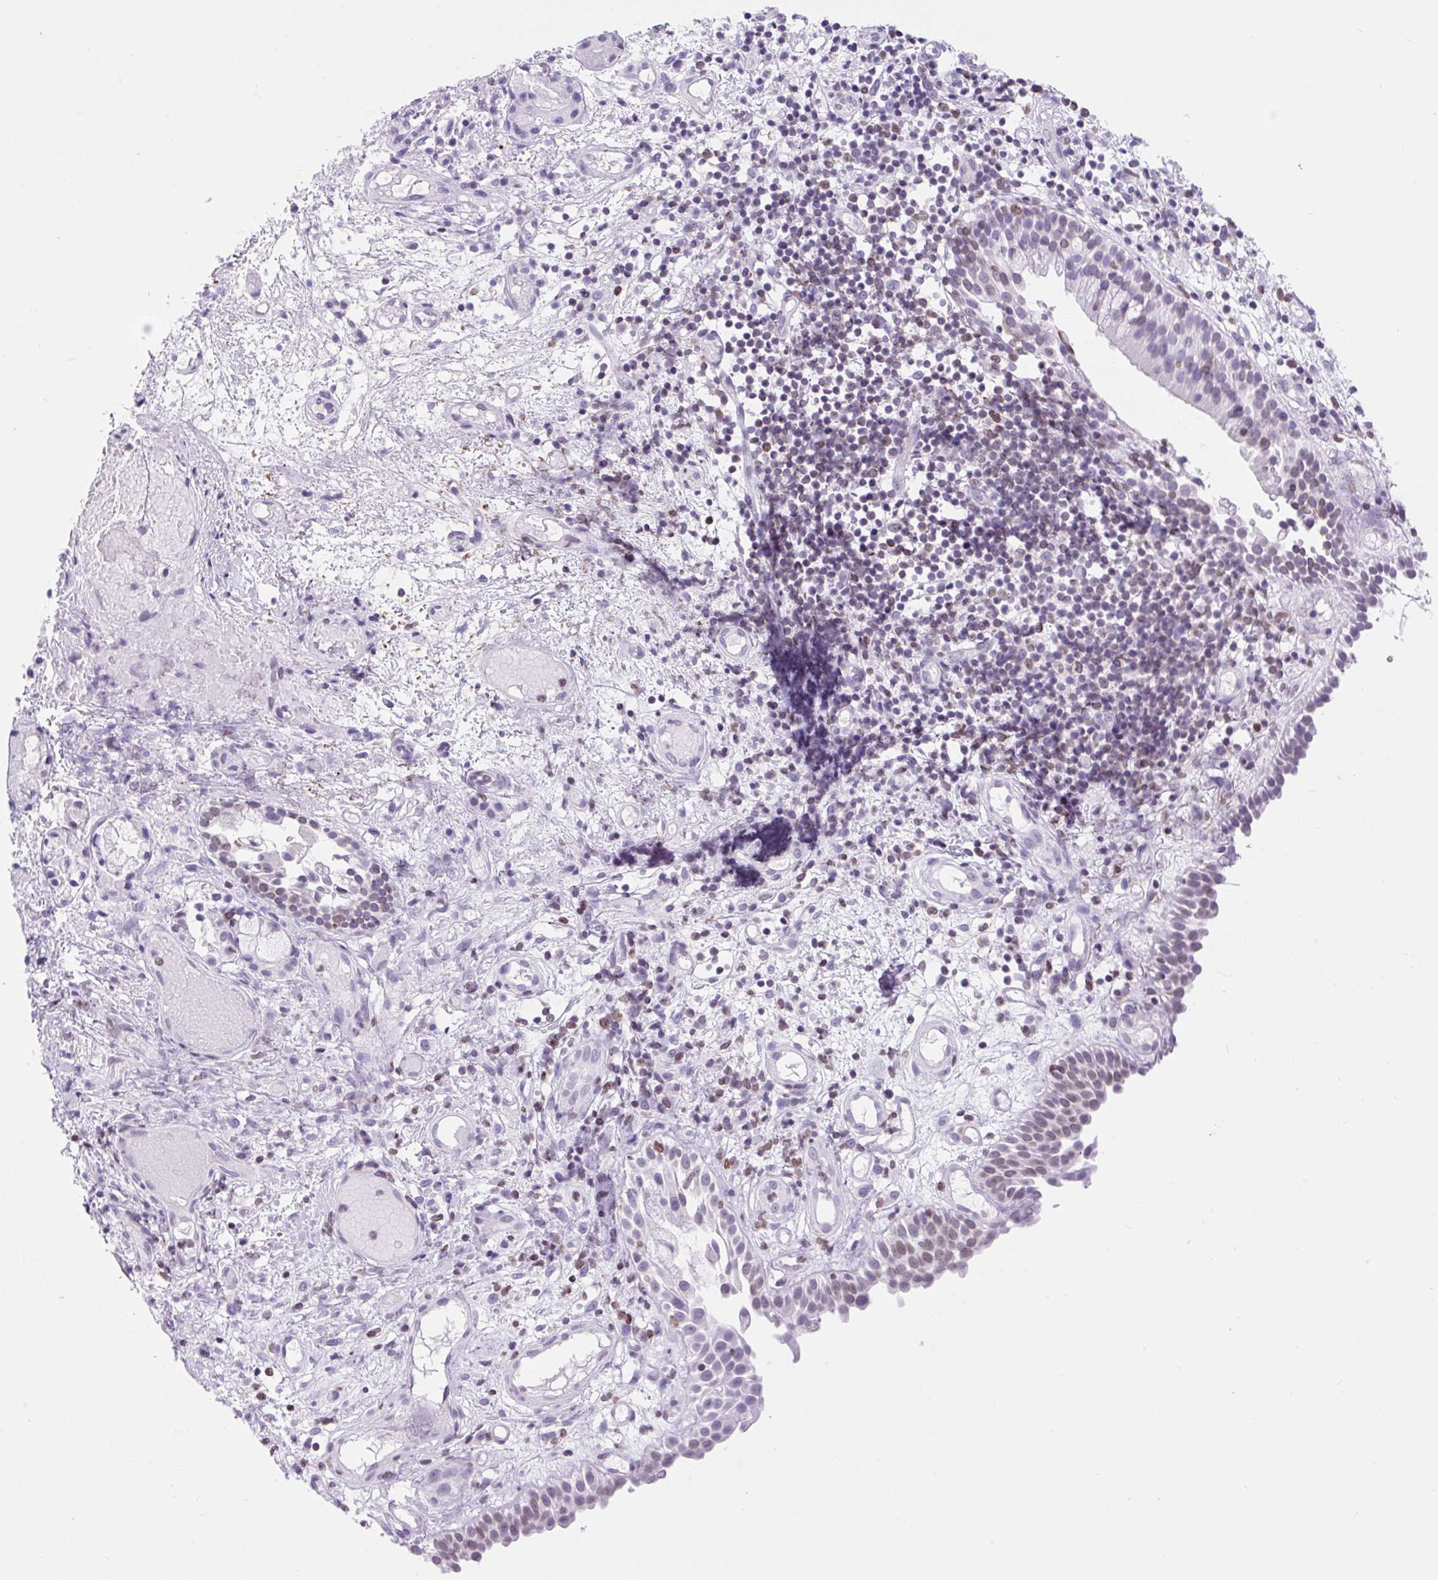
{"staining": {"intensity": "weak", "quantity": "<25%", "location": "nuclear"}, "tissue": "nasopharynx", "cell_type": "Respiratory epithelial cells", "image_type": "normal", "snomed": [{"axis": "morphology", "description": "Normal tissue, NOS"}, {"axis": "morphology", "description": "Inflammation, NOS"}, {"axis": "topography", "description": "Nasopharynx"}], "caption": "The immunohistochemistry image has no significant expression in respiratory epithelial cells of nasopharynx. (DAB (3,3'-diaminobenzidine) IHC, high magnification).", "gene": "VPREB1", "patient": {"sex": "male", "age": 54}}